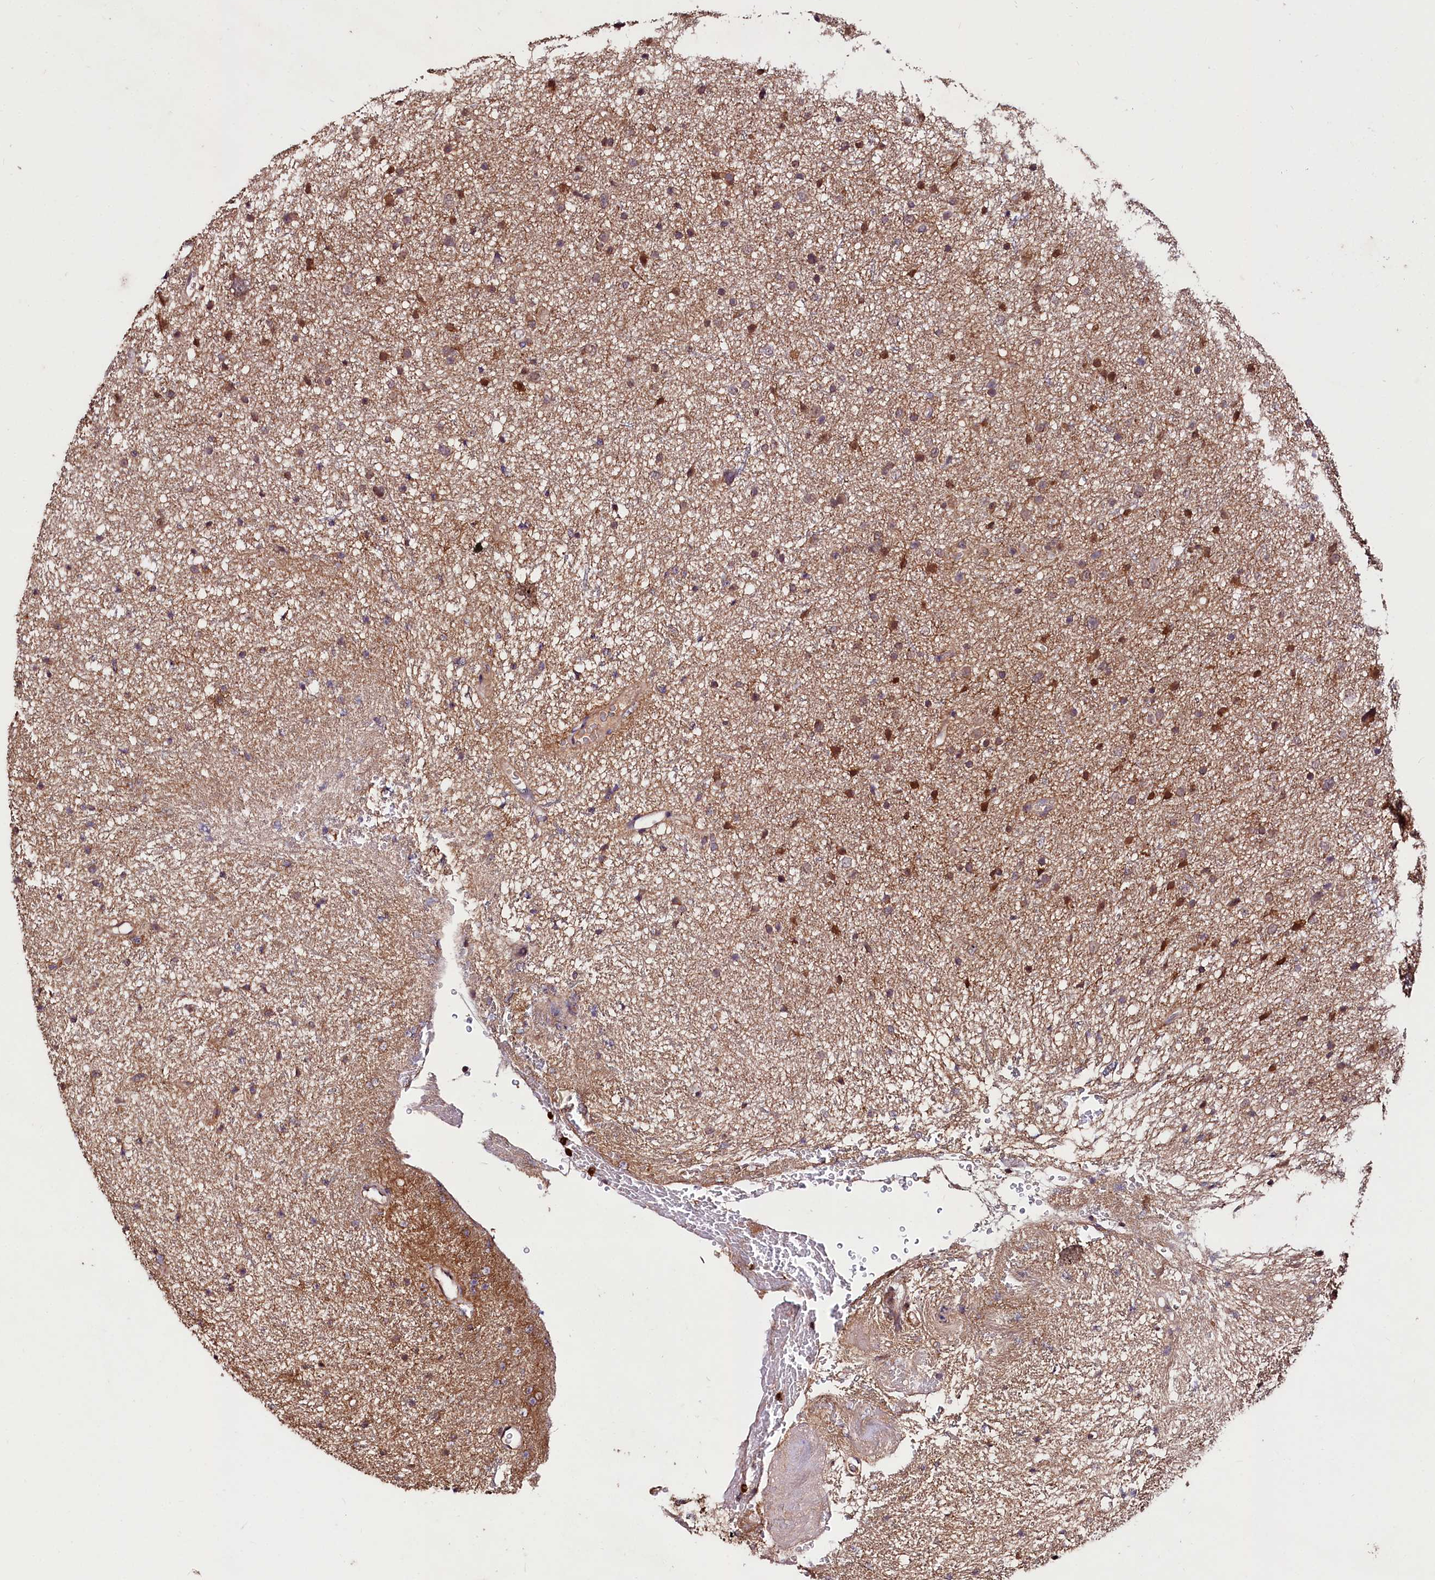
{"staining": {"intensity": "moderate", "quantity": ">75%", "location": "cytoplasmic/membranous"}, "tissue": "glioma", "cell_type": "Tumor cells", "image_type": "cancer", "snomed": [{"axis": "morphology", "description": "Glioma, malignant, Low grade"}, {"axis": "topography", "description": "Cerebral cortex"}], "caption": "High-magnification brightfield microscopy of malignant glioma (low-grade) stained with DAB (3,3'-diaminobenzidine) (brown) and counterstained with hematoxylin (blue). tumor cells exhibit moderate cytoplasmic/membranous positivity is appreciated in about>75% of cells.", "gene": "KLRB1", "patient": {"sex": "female", "age": 39}}